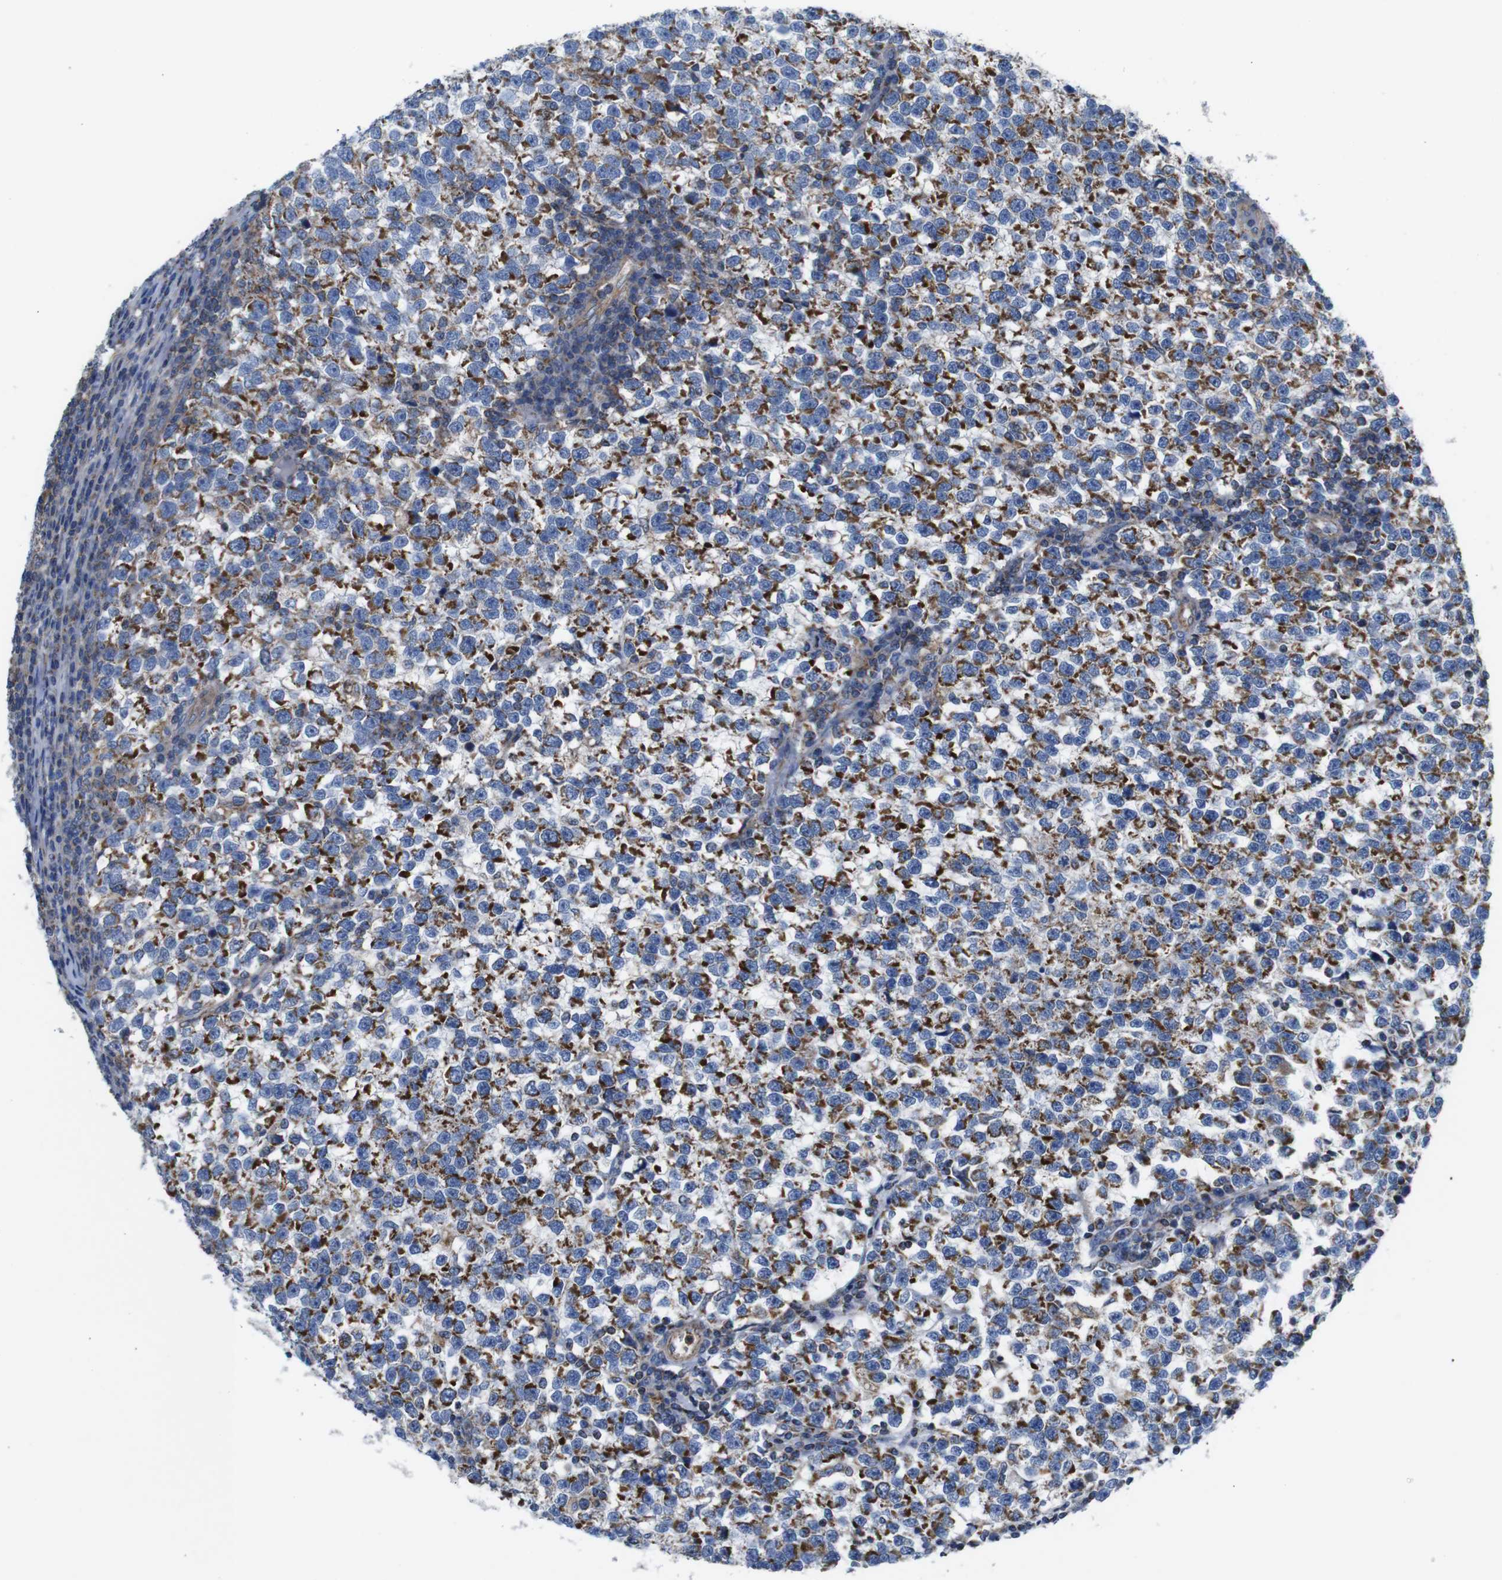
{"staining": {"intensity": "strong", "quantity": "25%-75%", "location": "cytoplasmic/membranous"}, "tissue": "testis cancer", "cell_type": "Tumor cells", "image_type": "cancer", "snomed": [{"axis": "morphology", "description": "Normal tissue, NOS"}, {"axis": "morphology", "description": "Seminoma, NOS"}, {"axis": "topography", "description": "Testis"}], "caption": "Strong cytoplasmic/membranous expression is seen in about 25%-75% of tumor cells in testis cancer. (Brightfield microscopy of DAB IHC at high magnification).", "gene": "PDCD1LG2", "patient": {"sex": "male", "age": 43}}